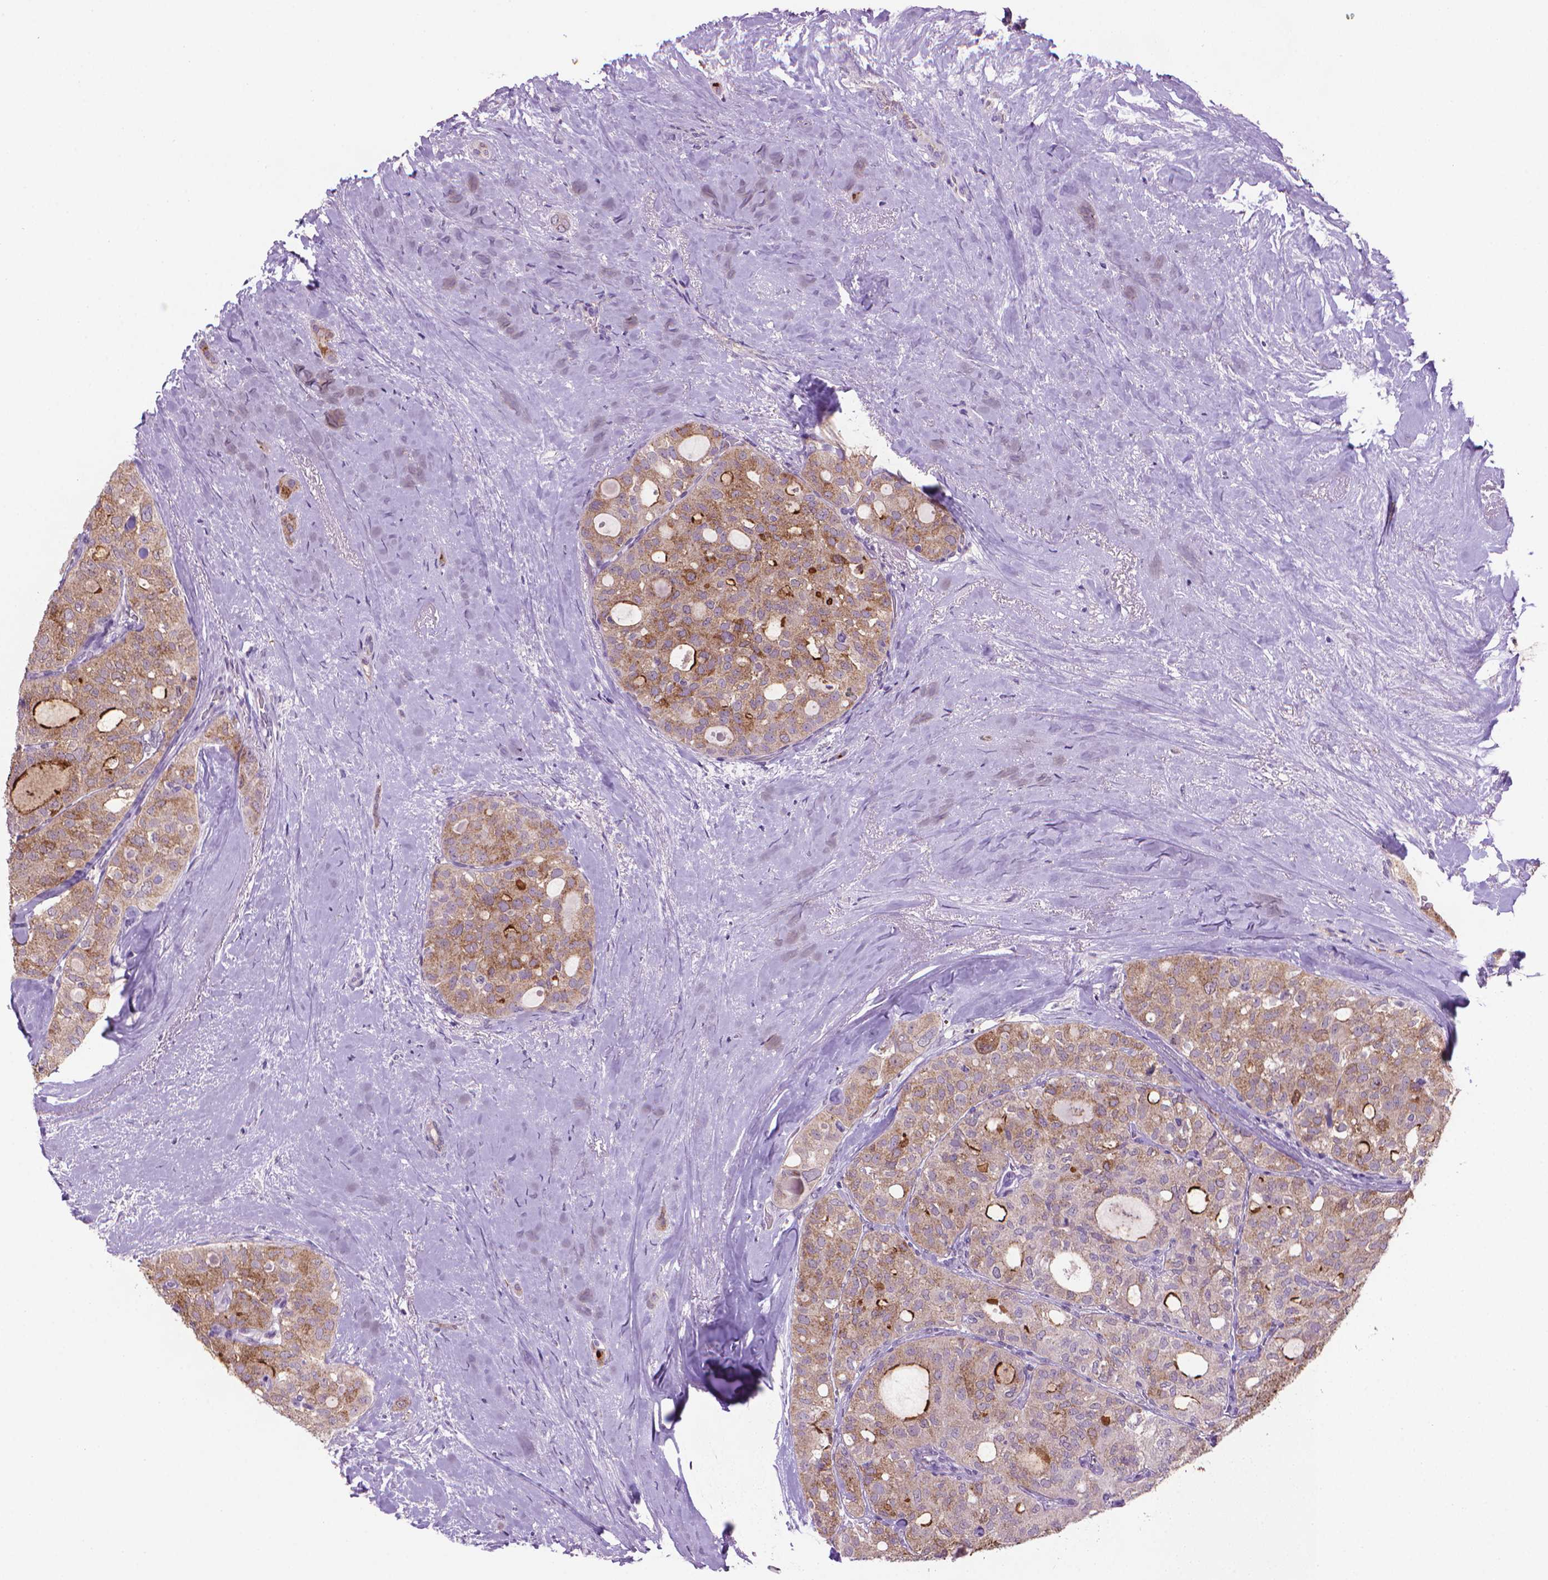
{"staining": {"intensity": "weak", "quantity": ">75%", "location": "cytoplasmic/membranous"}, "tissue": "thyroid cancer", "cell_type": "Tumor cells", "image_type": "cancer", "snomed": [{"axis": "morphology", "description": "Follicular adenoma carcinoma, NOS"}, {"axis": "topography", "description": "Thyroid gland"}], "caption": "Follicular adenoma carcinoma (thyroid) stained with immunohistochemistry (IHC) displays weak cytoplasmic/membranous positivity in approximately >75% of tumor cells.", "gene": "MUC1", "patient": {"sex": "male", "age": 75}}